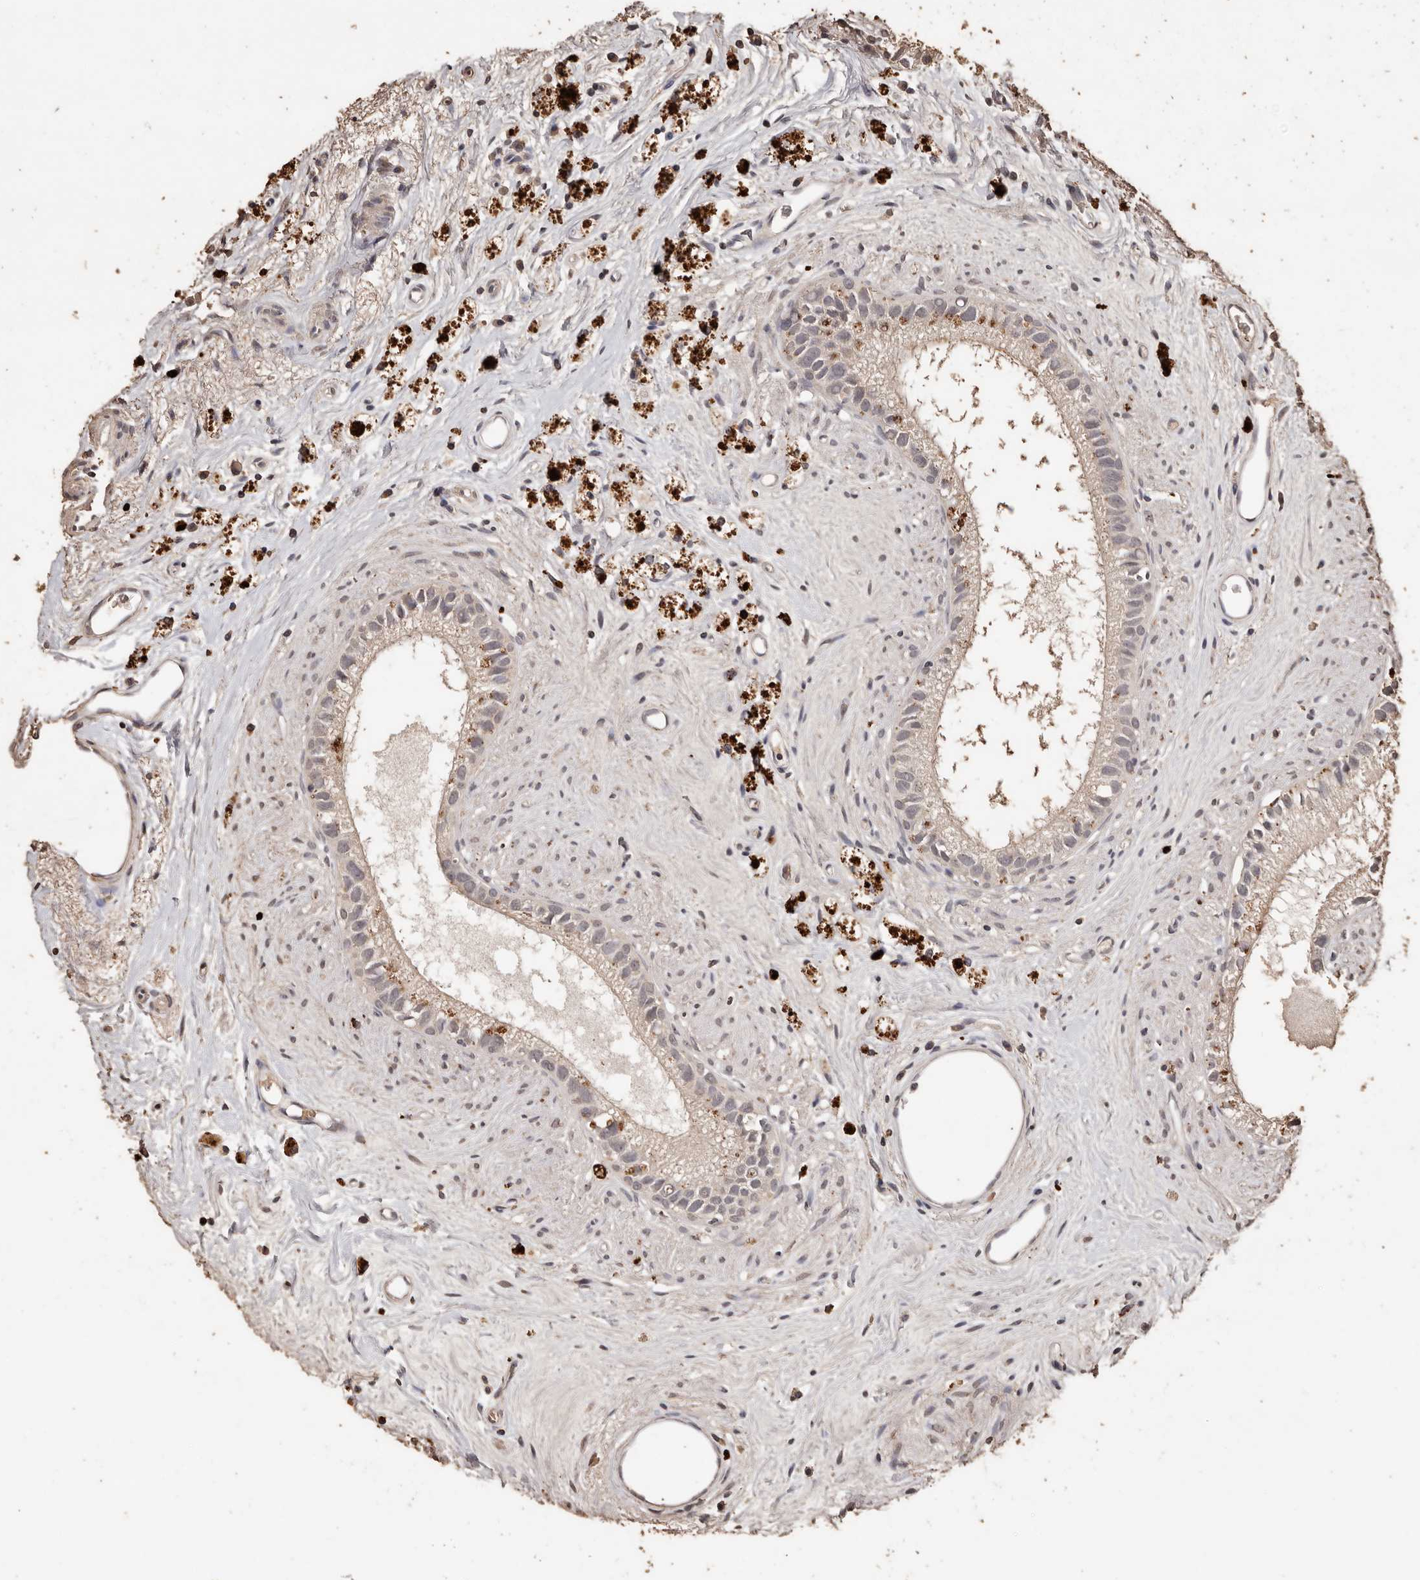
{"staining": {"intensity": "weak", "quantity": "25%-75%", "location": "cytoplasmic/membranous"}, "tissue": "epididymis", "cell_type": "Glandular cells", "image_type": "normal", "snomed": [{"axis": "morphology", "description": "Normal tissue, NOS"}, {"axis": "topography", "description": "Epididymis"}], "caption": "High-magnification brightfield microscopy of unremarkable epididymis stained with DAB (3,3'-diaminobenzidine) (brown) and counterstained with hematoxylin (blue). glandular cells exhibit weak cytoplasmic/membranous staining is present in about25%-75% of cells.", "gene": "PKDCC", "patient": {"sex": "male", "age": 80}}